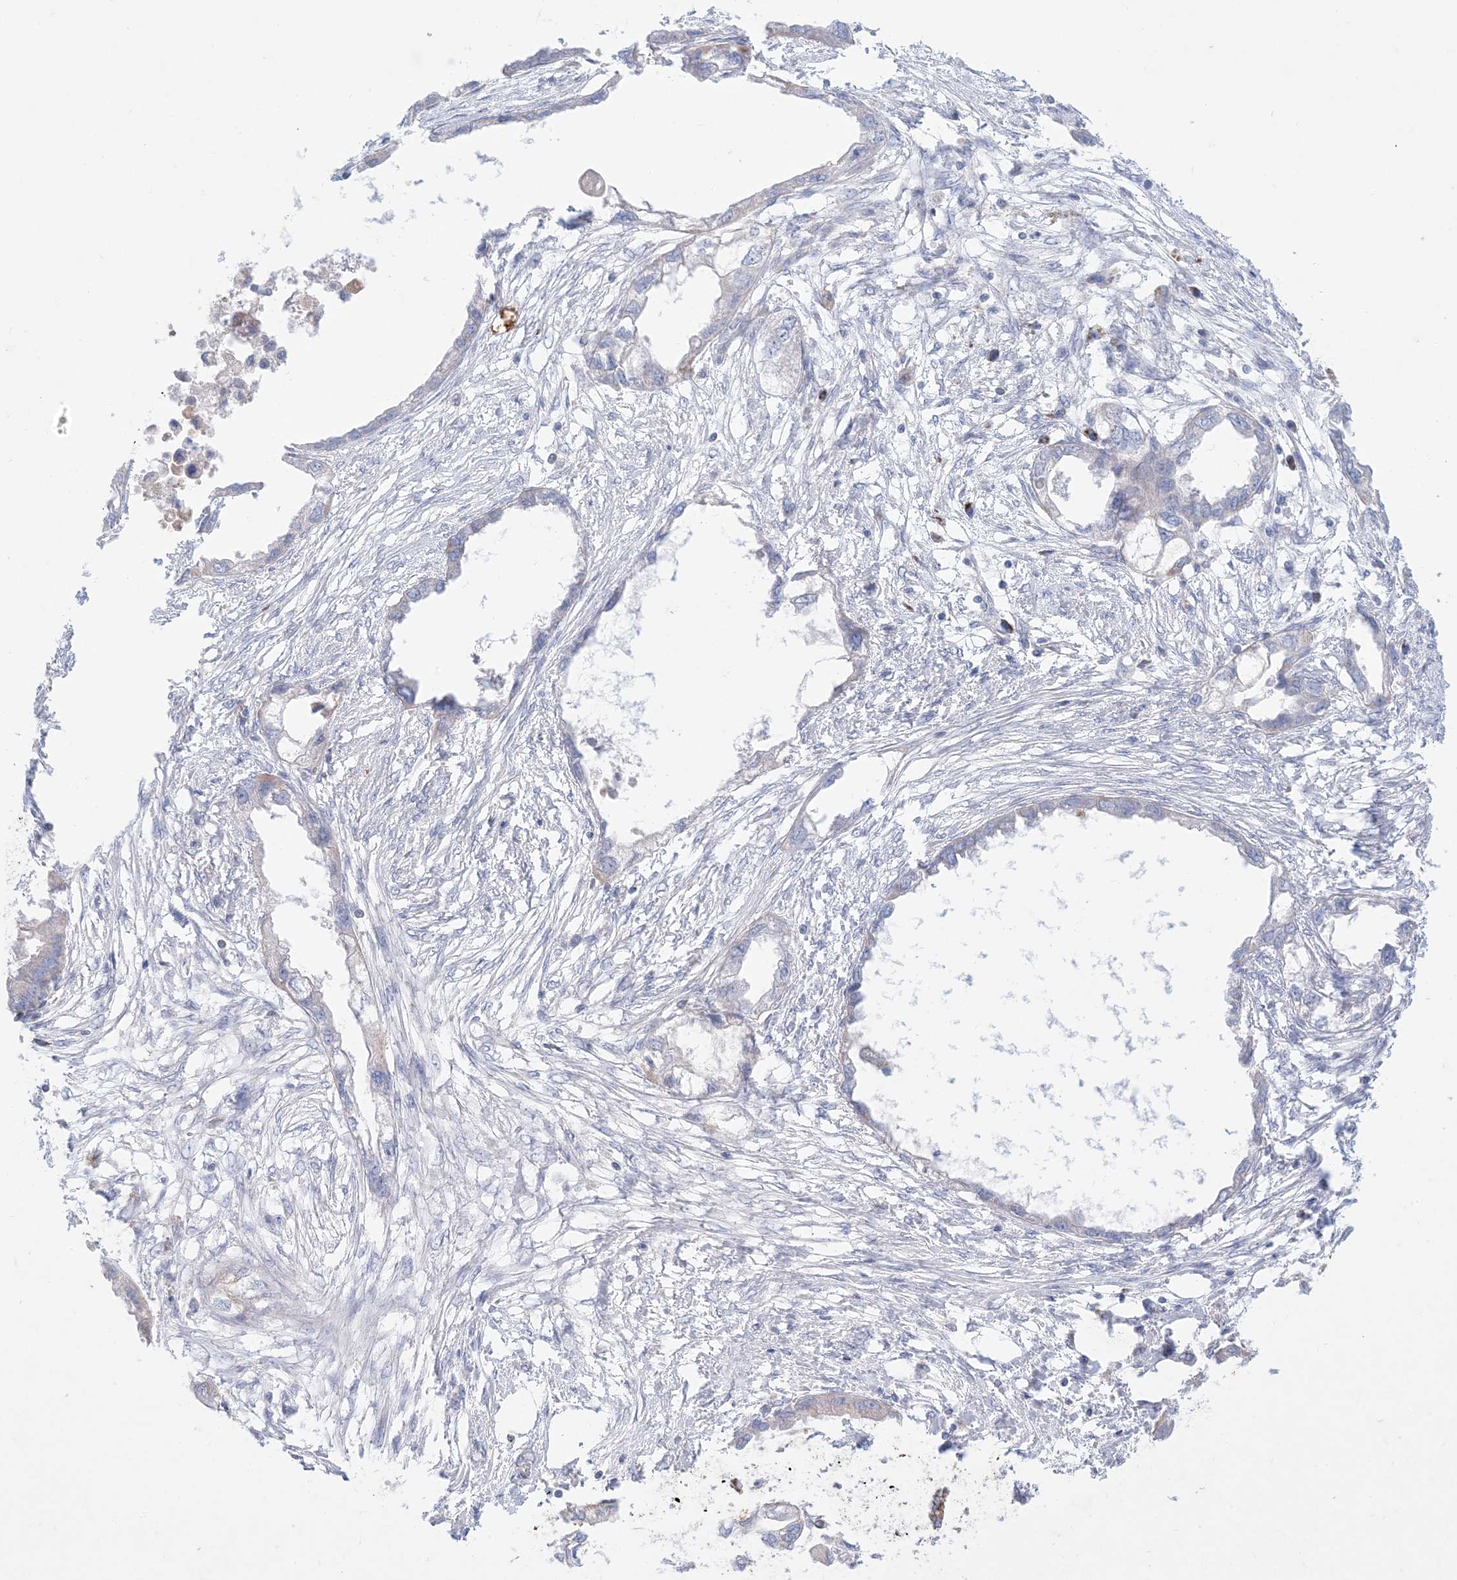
{"staining": {"intensity": "negative", "quantity": "none", "location": "none"}, "tissue": "endometrial cancer", "cell_type": "Tumor cells", "image_type": "cancer", "snomed": [{"axis": "morphology", "description": "Adenocarcinoma, NOS"}, {"axis": "morphology", "description": "Adenocarcinoma, metastatic, NOS"}, {"axis": "topography", "description": "Adipose tissue"}, {"axis": "topography", "description": "Endometrium"}], "caption": "Micrograph shows no significant protein expression in tumor cells of endometrial cancer (adenocarcinoma). (Immunohistochemistry, brightfield microscopy, high magnification).", "gene": "KCTD6", "patient": {"sex": "female", "age": 67}}